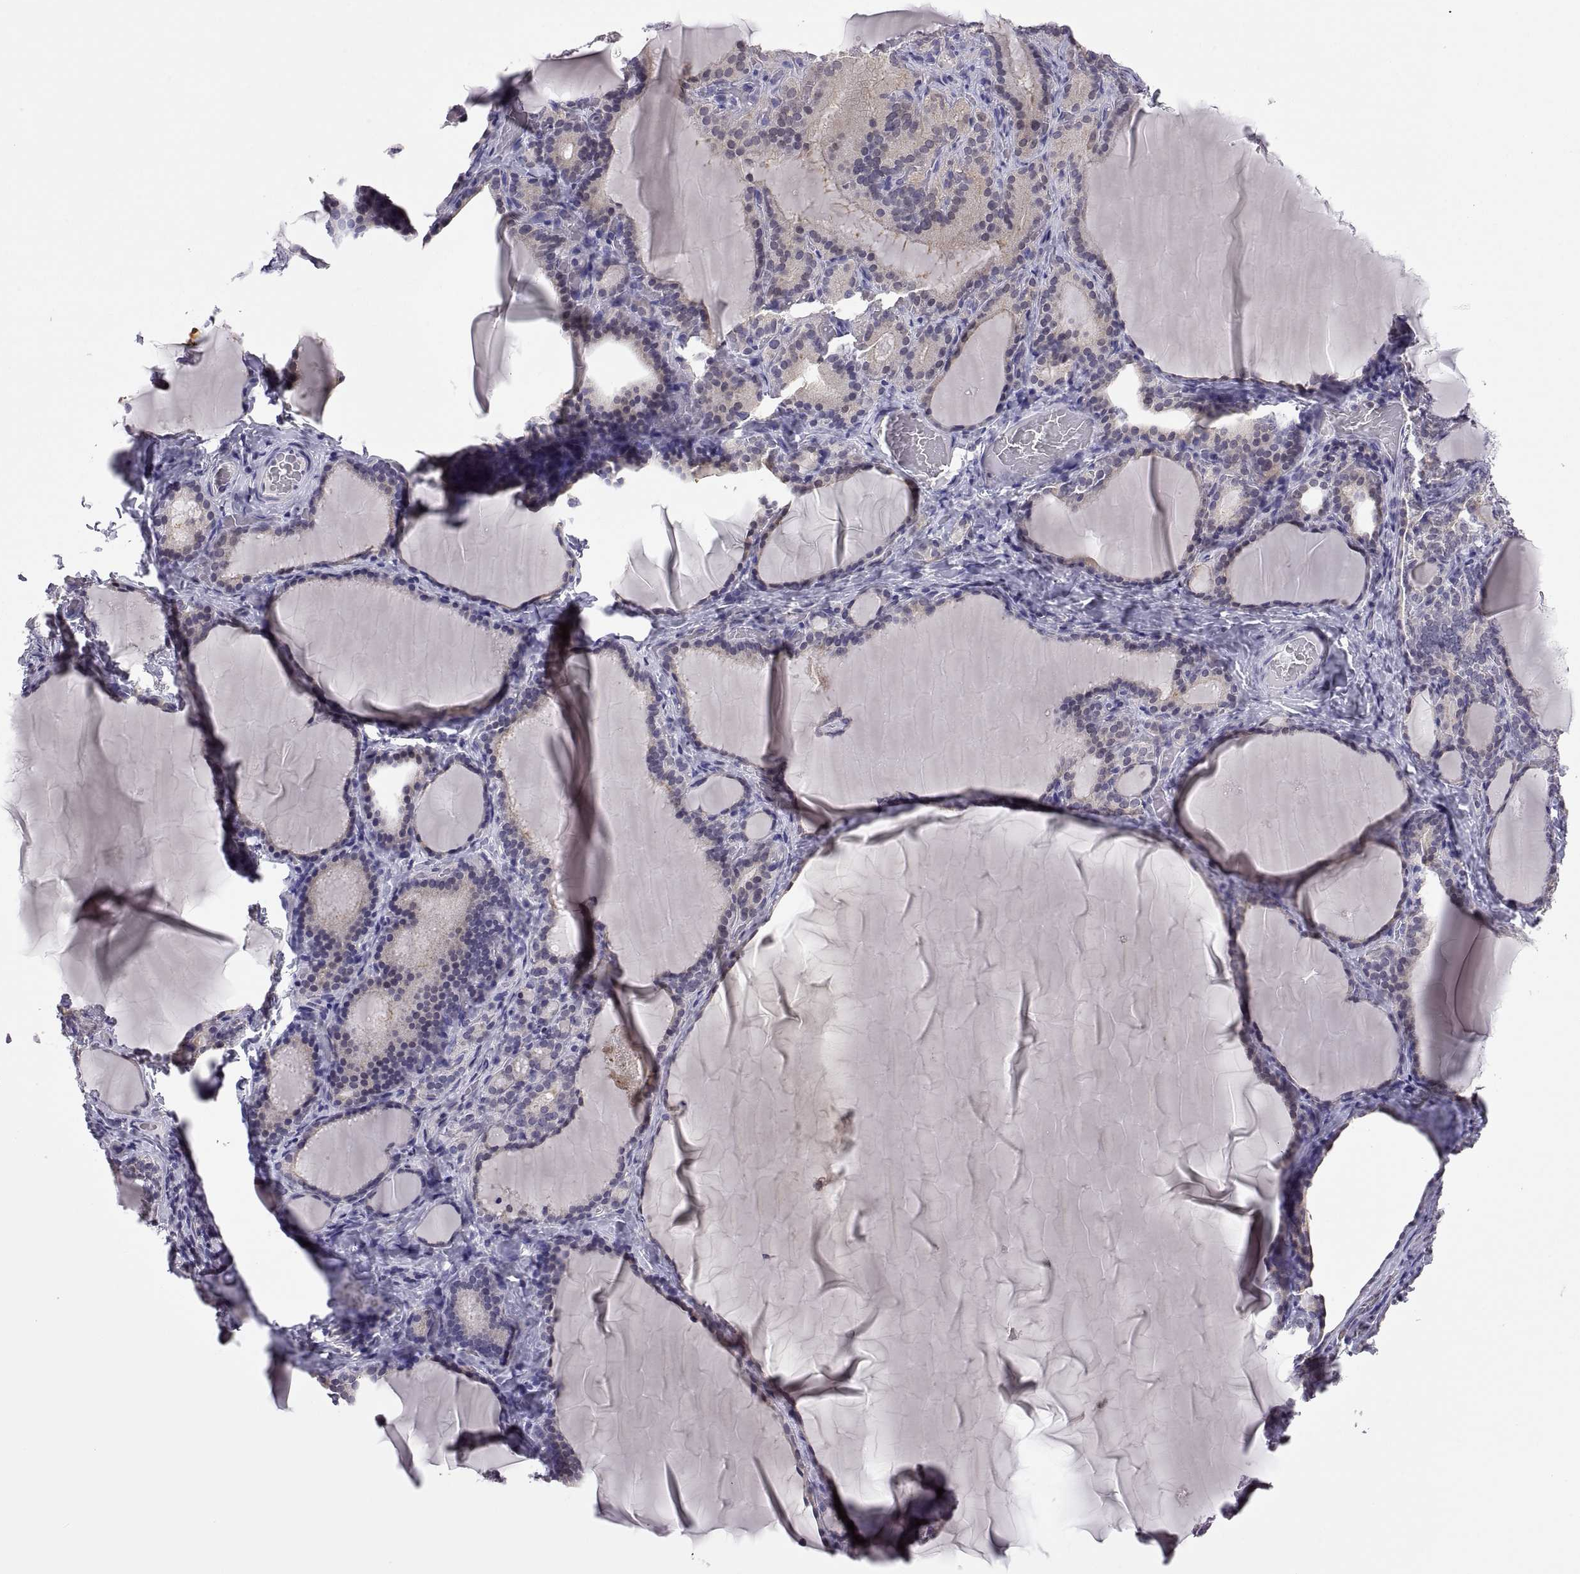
{"staining": {"intensity": "negative", "quantity": "none", "location": "none"}, "tissue": "thyroid gland", "cell_type": "Glandular cells", "image_type": "normal", "snomed": [{"axis": "morphology", "description": "Normal tissue, NOS"}, {"axis": "morphology", "description": "Hyperplasia, NOS"}, {"axis": "topography", "description": "Thyroid gland"}], "caption": "The histopathology image demonstrates no staining of glandular cells in unremarkable thyroid gland. (Brightfield microscopy of DAB (3,3'-diaminobenzidine) IHC at high magnification).", "gene": "FGF9", "patient": {"sex": "female", "age": 27}}